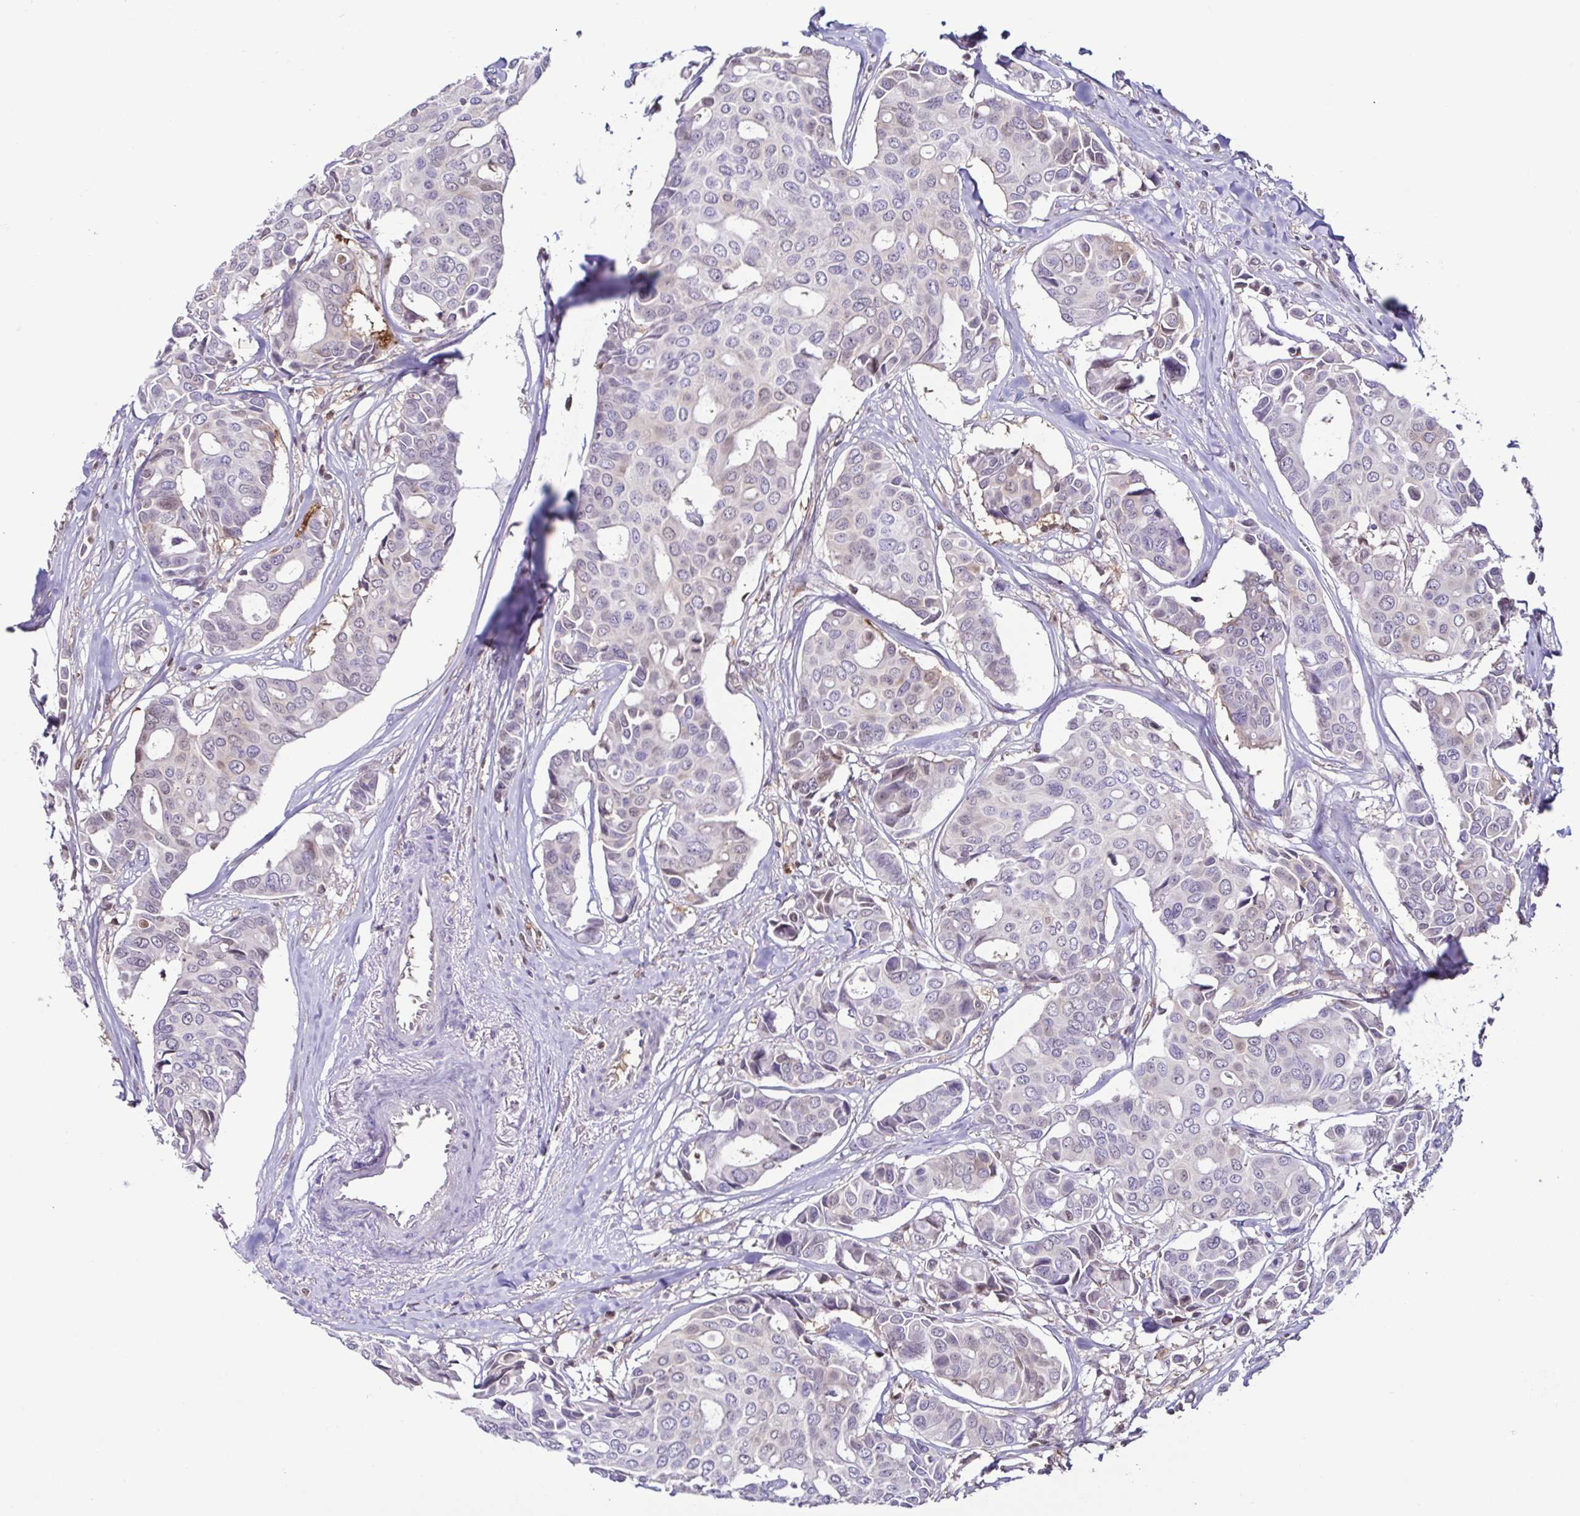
{"staining": {"intensity": "negative", "quantity": "none", "location": "none"}, "tissue": "breast cancer", "cell_type": "Tumor cells", "image_type": "cancer", "snomed": [{"axis": "morphology", "description": "Duct carcinoma"}, {"axis": "topography", "description": "Breast"}], "caption": "Immunohistochemistry histopathology image of human infiltrating ductal carcinoma (breast) stained for a protein (brown), which shows no staining in tumor cells. Brightfield microscopy of immunohistochemistry (IHC) stained with DAB (3,3'-diaminobenzidine) (brown) and hematoxylin (blue), captured at high magnification.", "gene": "PSMB9", "patient": {"sex": "female", "age": 54}}